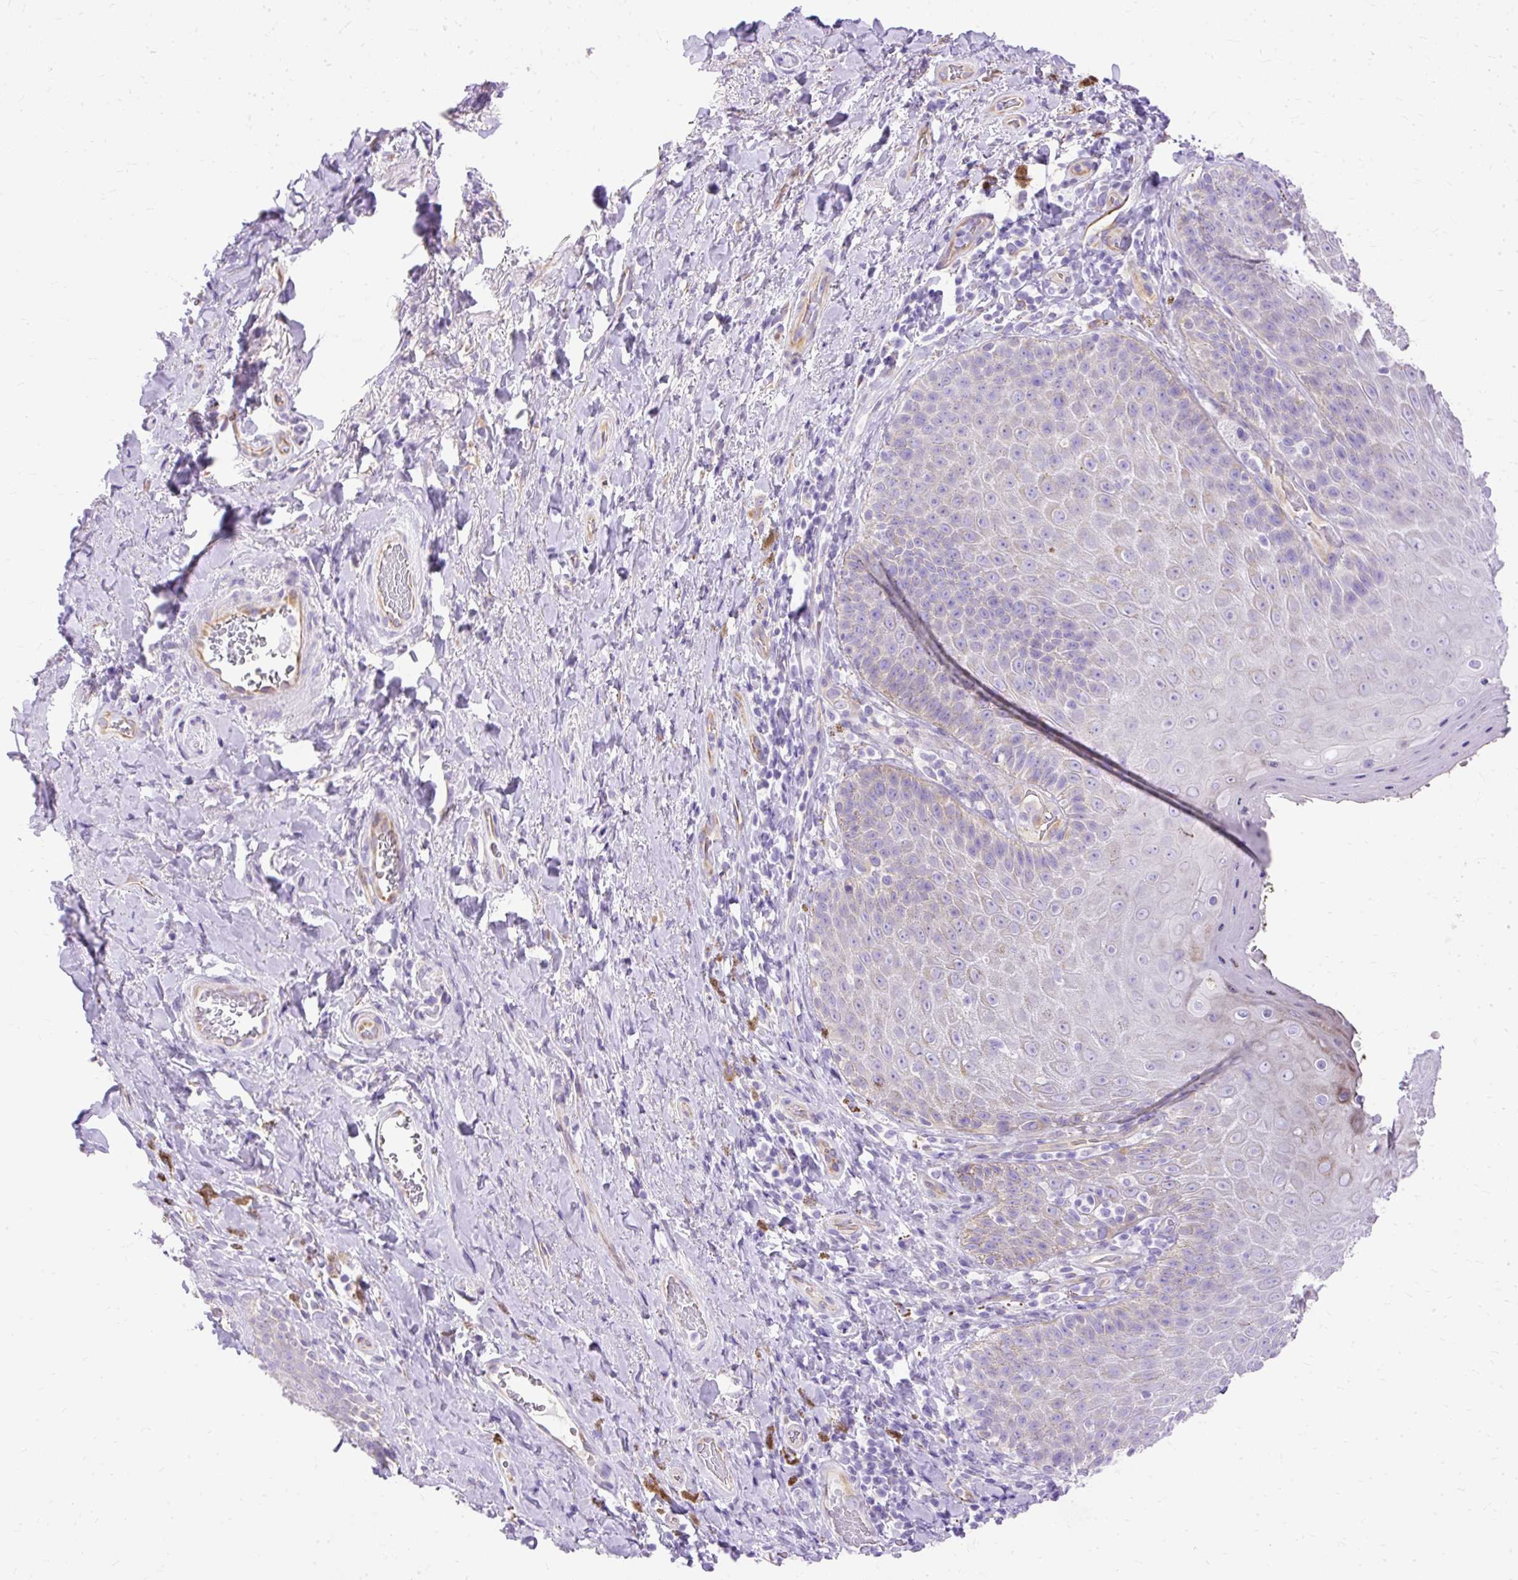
{"staining": {"intensity": "moderate", "quantity": "<25%", "location": "cytoplasmic/membranous"}, "tissue": "skin", "cell_type": "Epidermal cells", "image_type": "normal", "snomed": [{"axis": "morphology", "description": "Normal tissue, NOS"}, {"axis": "topography", "description": "Anal"}, {"axis": "topography", "description": "Peripheral nerve tissue"}], "caption": "Moderate cytoplasmic/membranous protein expression is appreciated in approximately <25% of epidermal cells in skin. (Brightfield microscopy of DAB IHC at high magnification).", "gene": "MYO6", "patient": {"sex": "male", "age": 53}}